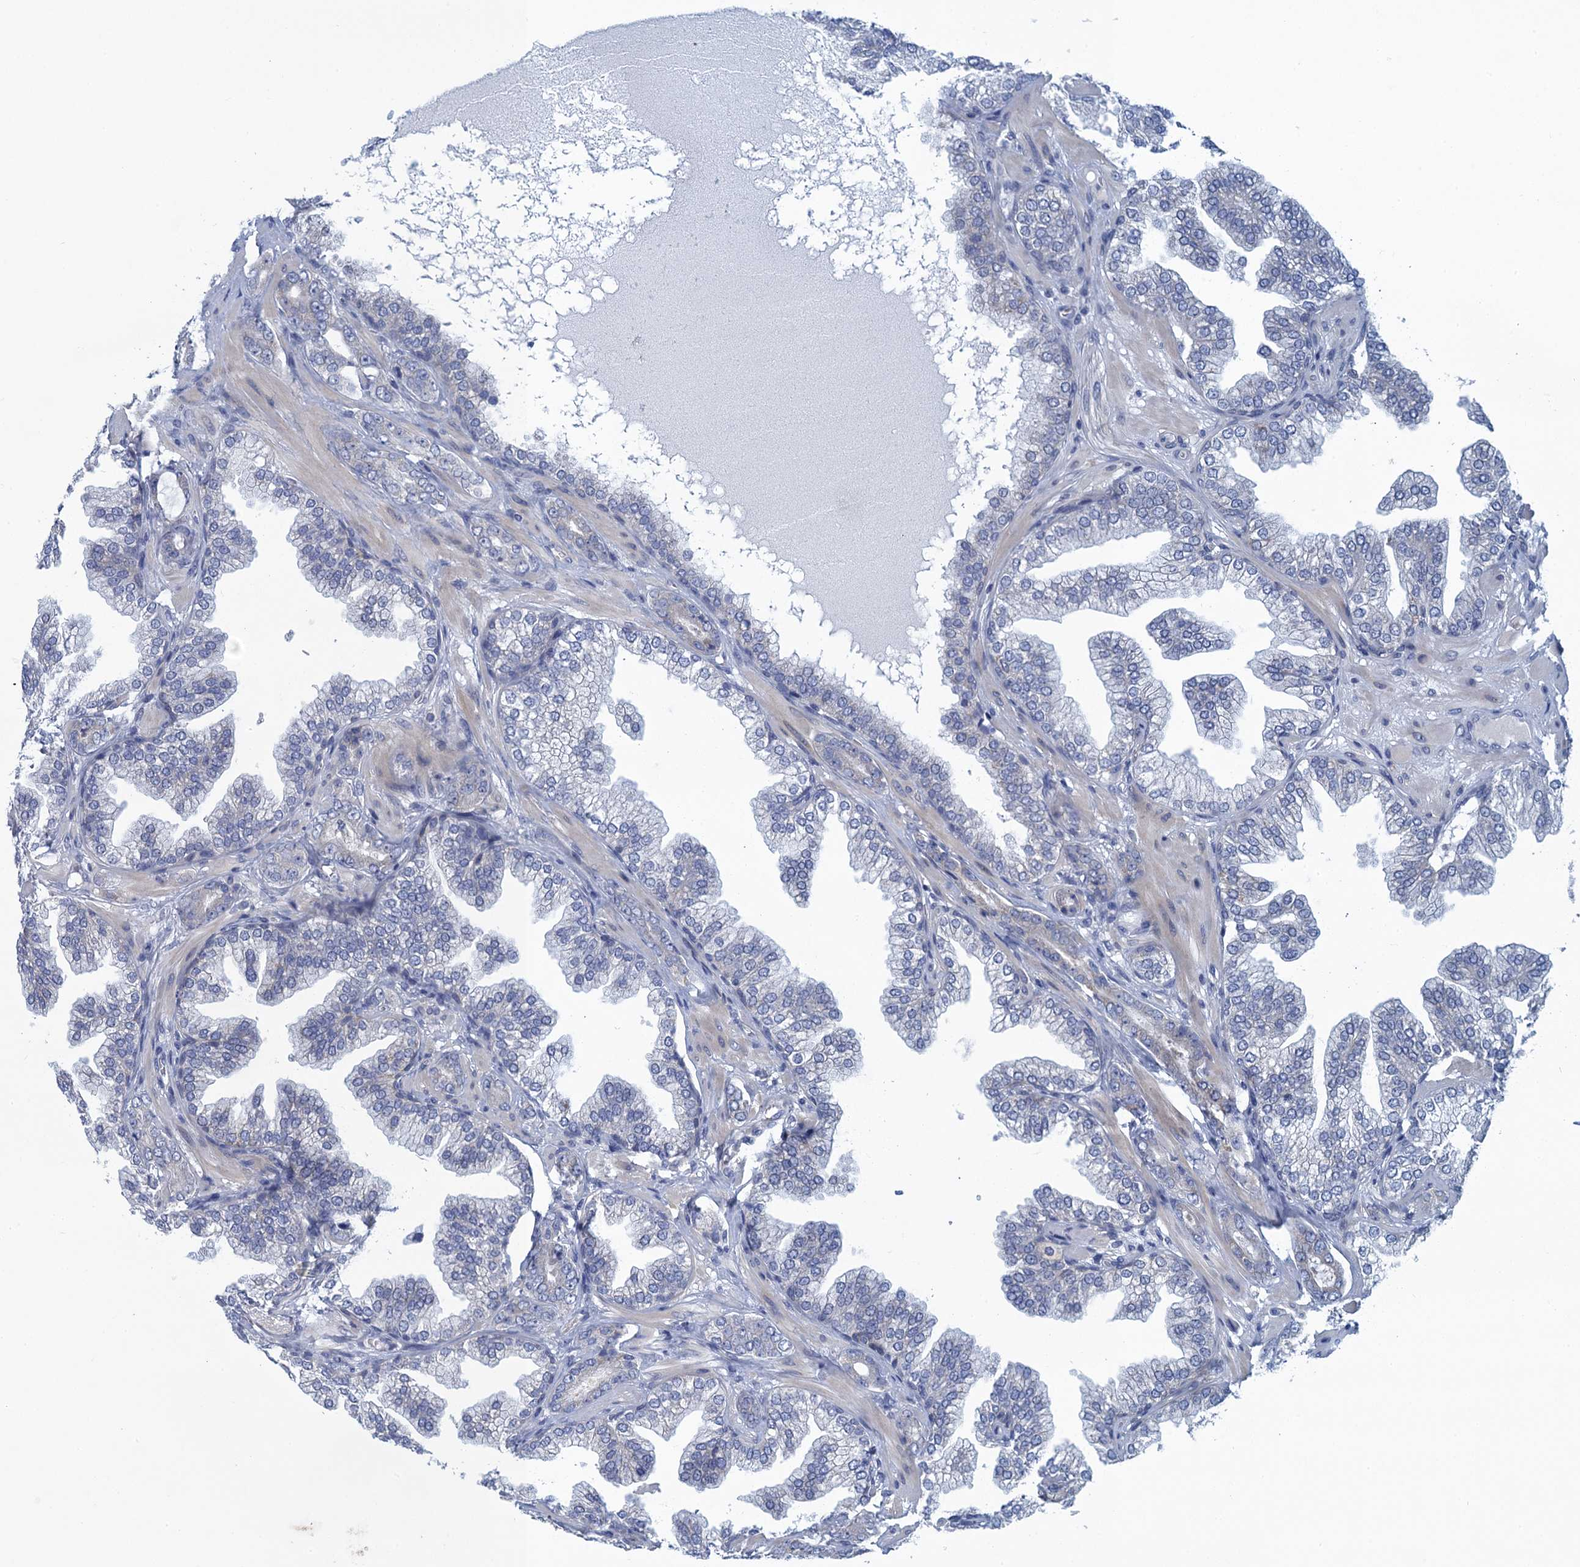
{"staining": {"intensity": "negative", "quantity": "none", "location": "none"}, "tissue": "prostate cancer", "cell_type": "Tumor cells", "image_type": "cancer", "snomed": [{"axis": "morphology", "description": "Adenocarcinoma, High grade"}, {"axis": "topography", "description": "Prostate"}], "caption": "Prostate cancer was stained to show a protein in brown. There is no significant staining in tumor cells. Nuclei are stained in blue.", "gene": "SCEL", "patient": {"sex": "male", "age": 58}}